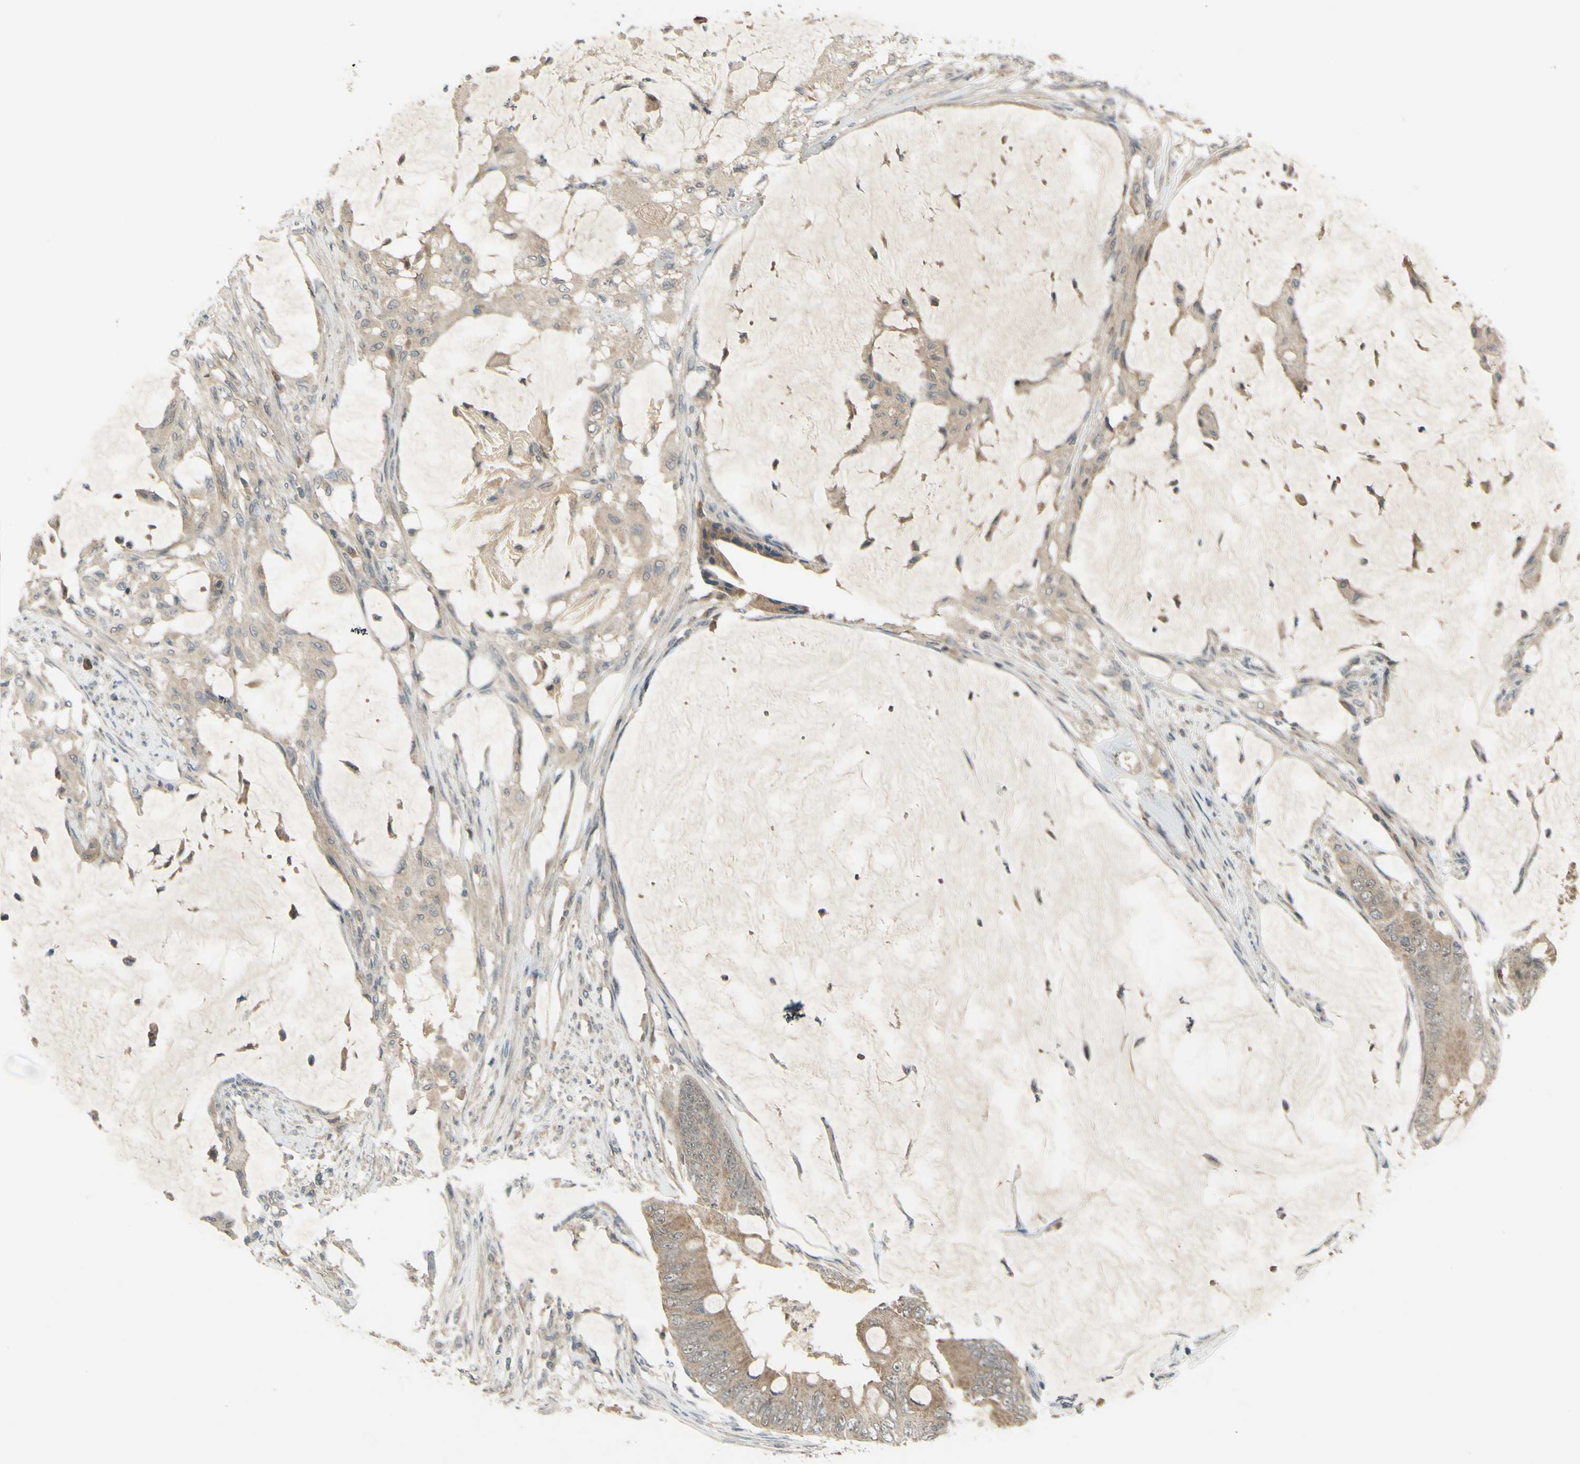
{"staining": {"intensity": "weak", "quantity": ">75%", "location": "cytoplasmic/membranous"}, "tissue": "colorectal cancer", "cell_type": "Tumor cells", "image_type": "cancer", "snomed": [{"axis": "morphology", "description": "Adenocarcinoma, NOS"}, {"axis": "topography", "description": "Rectum"}], "caption": "Weak cytoplasmic/membranous expression for a protein is appreciated in approximately >75% of tumor cells of colorectal adenocarcinoma using IHC.", "gene": "RAD18", "patient": {"sex": "female", "age": 77}}